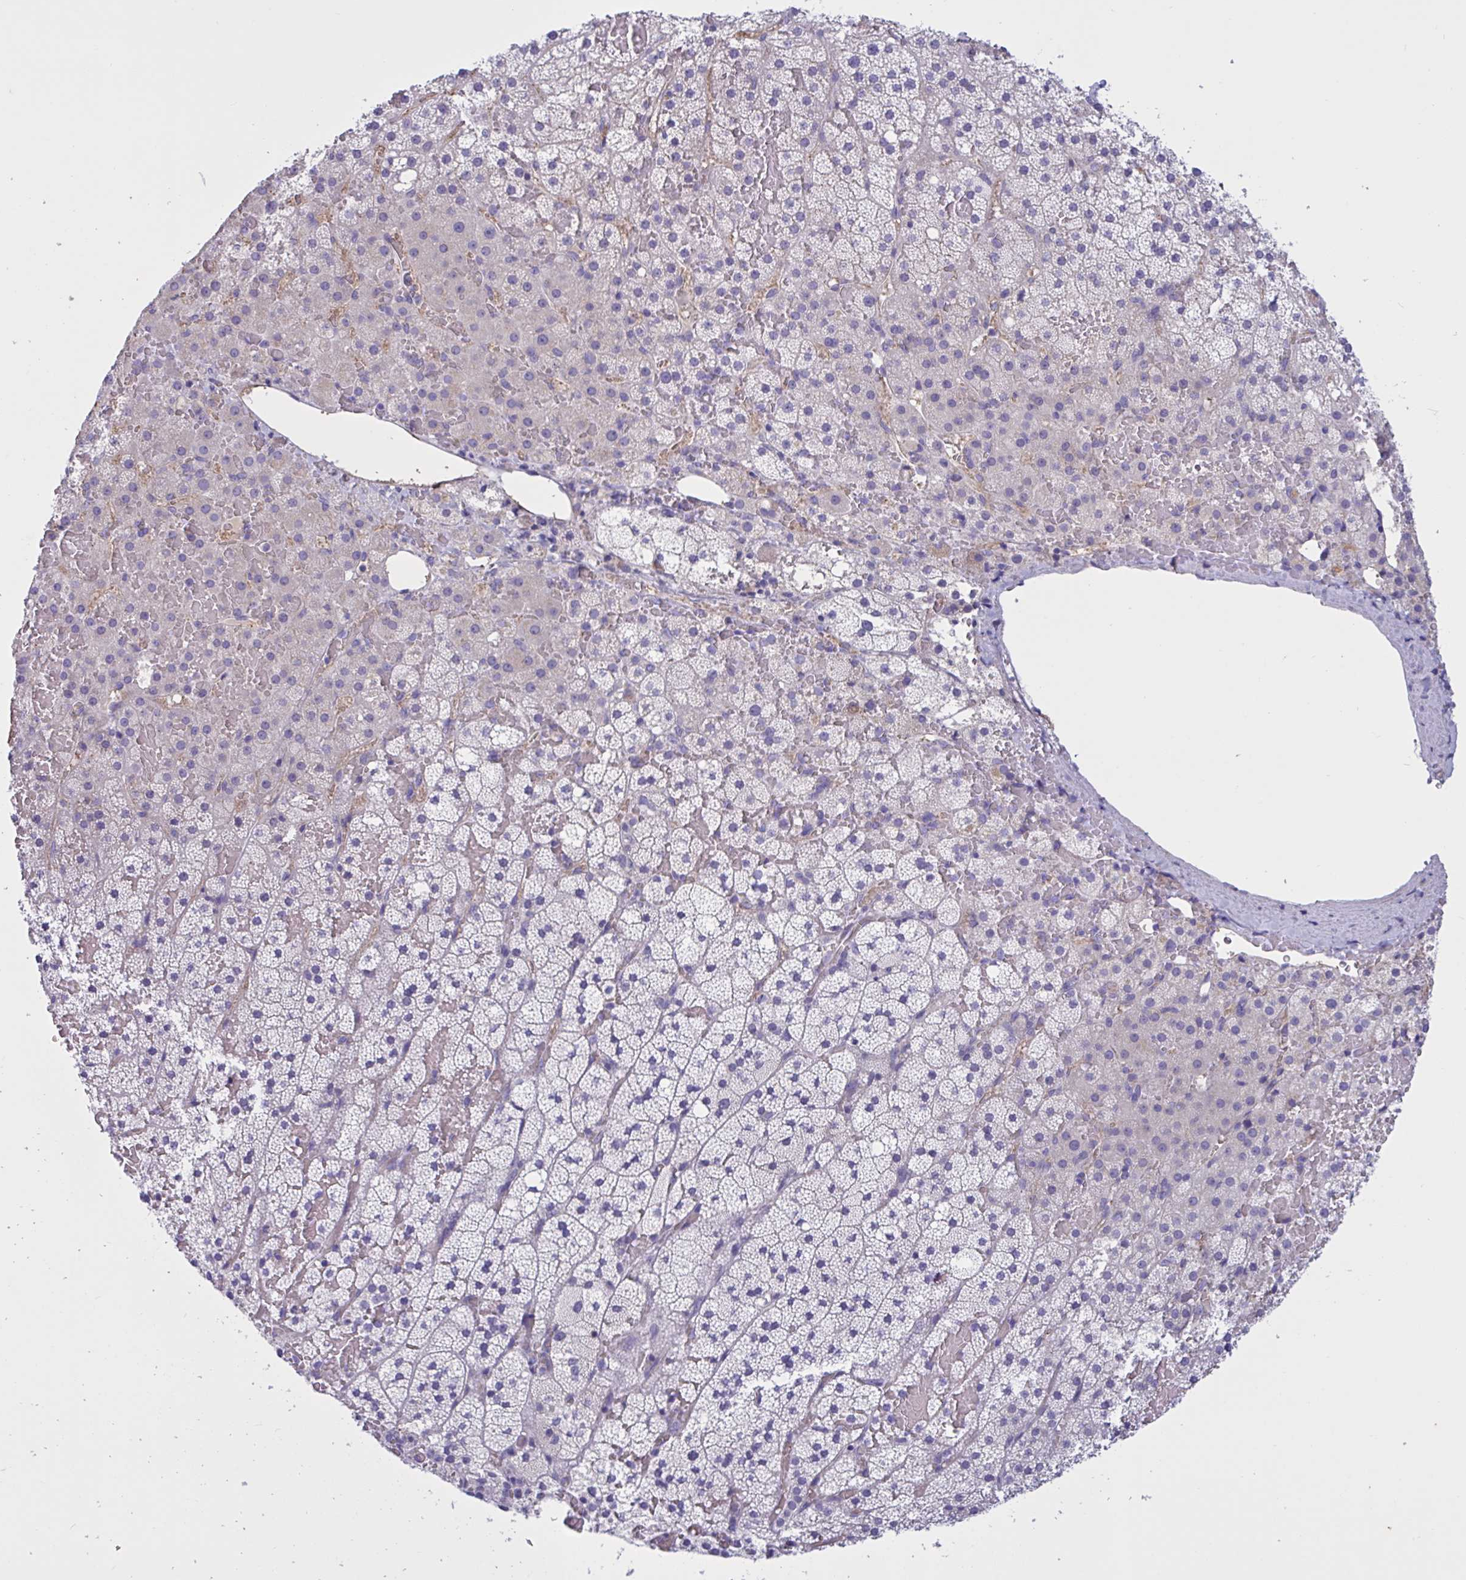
{"staining": {"intensity": "negative", "quantity": "none", "location": "none"}, "tissue": "adrenal gland", "cell_type": "Glandular cells", "image_type": "normal", "snomed": [{"axis": "morphology", "description": "Normal tissue, NOS"}, {"axis": "topography", "description": "Adrenal gland"}], "caption": "Human adrenal gland stained for a protein using immunohistochemistry demonstrates no positivity in glandular cells.", "gene": "SLC66A1", "patient": {"sex": "male", "age": 53}}